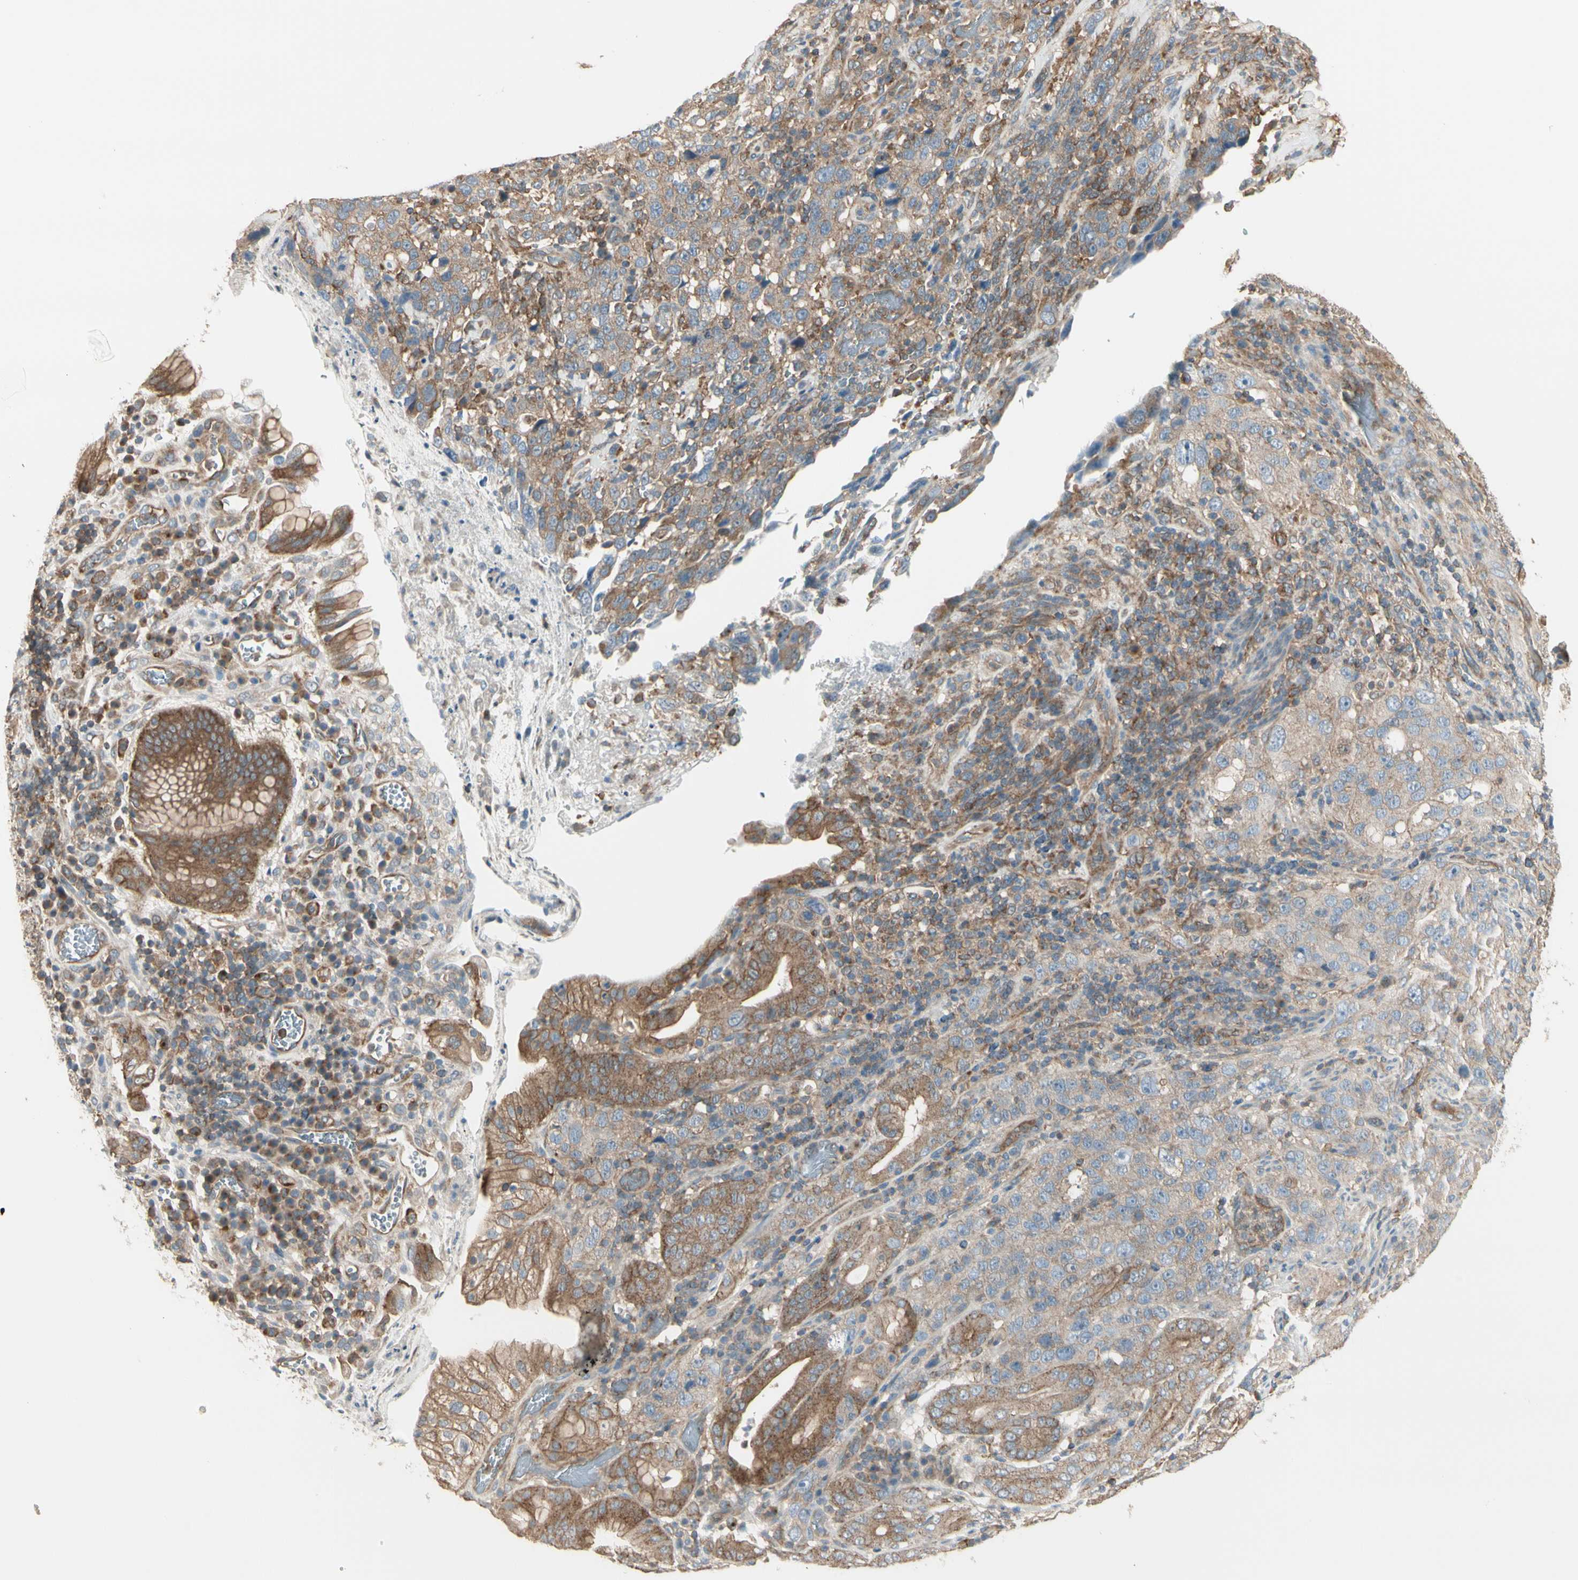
{"staining": {"intensity": "weak", "quantity": ">75%", "location": "cytoplasmic/membranous"}, "tissue": "stomach cancer", "cell_type": "Tumor cells", "image_type": "cancer", "snomed": [{"axis": "morphology", "description": "Normal tissue, NOS"}, {"axis": "morphology", "description": "Adenocarcinoma, NOS"}, {"axis": "topography", "description": "Stomach"}], "caption": "This image exhibits immunohistochemistry (IHC) staining of human stomach cancer, with low weak cytoplasmic/membranous staining in about >75% of tumor cells.", "gene": "AGFG1", "patient": {"sex": "male", "age": 48}}